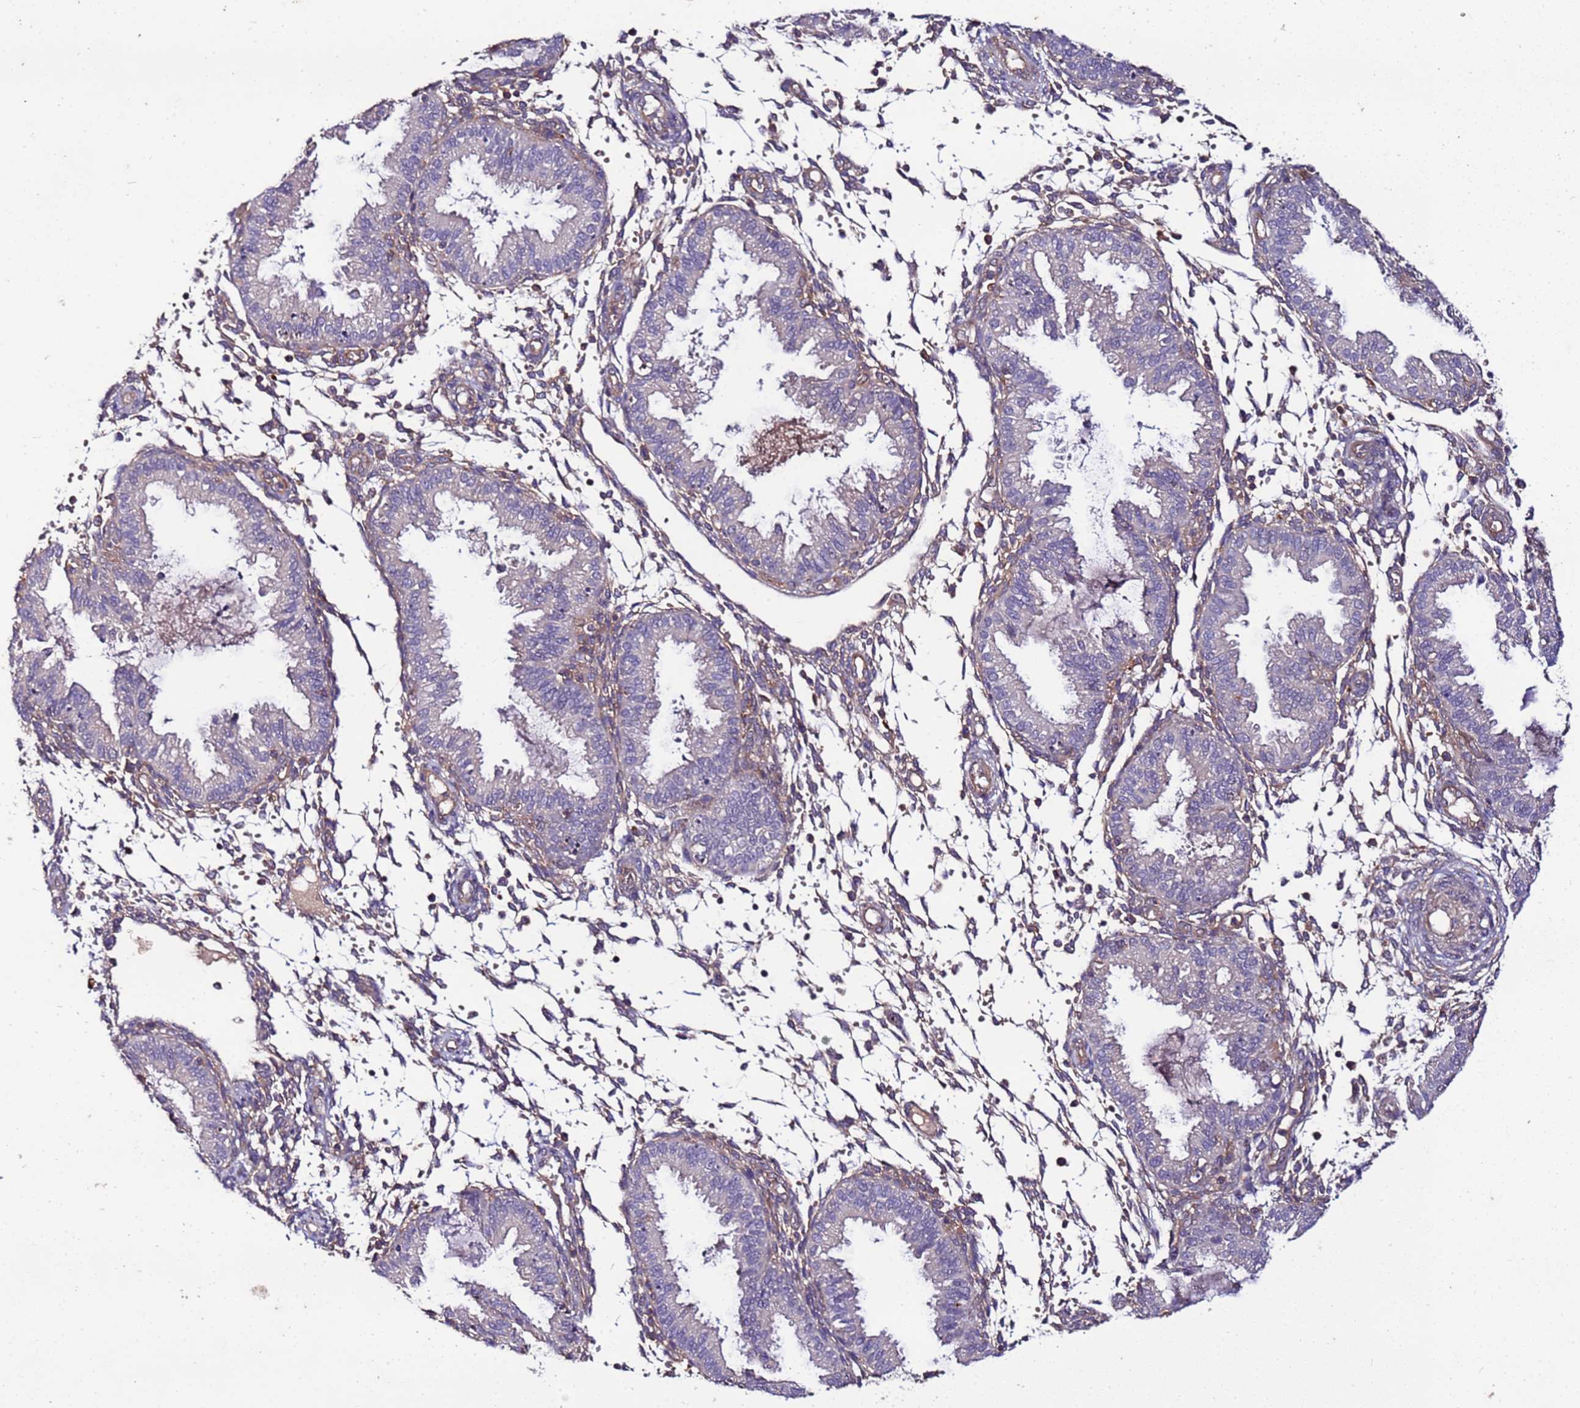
{"staining": {"intensity": "weak", "quantity": "<25%", "location": "cytoplasmic/membranous"}, "tissue": "endometrium", "cell_type": "Cells in endometrial stroma", "image_type": "normal", "snomed": [{"axis": "morphology", "description": "Normal tissue, NOS"}, {"axis": "topography", "description": "Endometrium"}], "caption": "Human endometrium stained for a protein using immunohistochemistry (IHC) shows no staining in cells in endometrial stroma.", "gene": "GSPT2", "patient": {"sex": "female", "age": 33}}